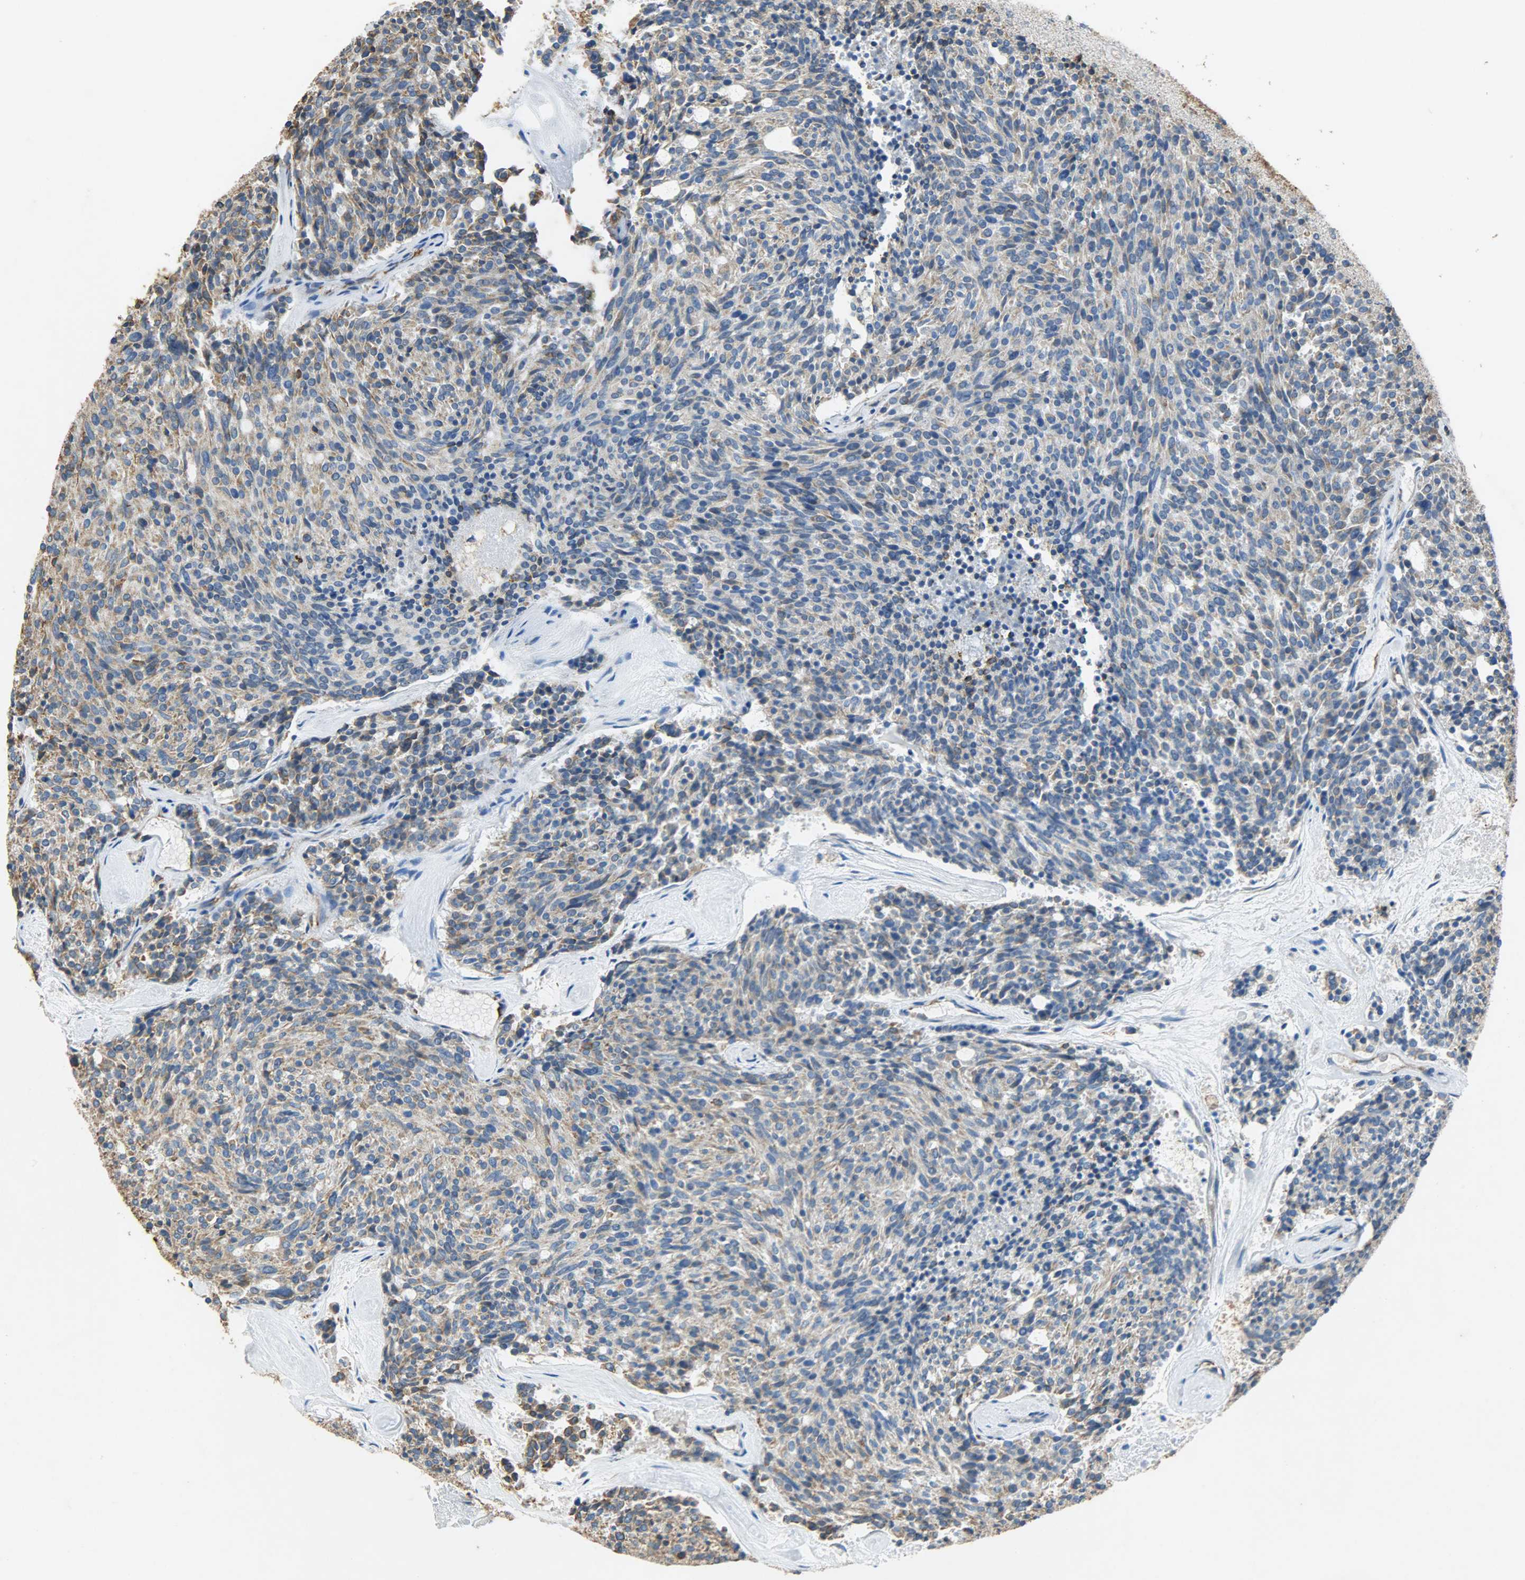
{"staining": {"intensity": "moderate", "quantity": ">75%", "location": "cytoplasmic/membranous"}, "tissue": "carcinoid", "cell_type": "Tumor cells", "image_type": "cancer", "snomed": [{"axis": "morphology", "description": "Carcinoid, malignant, NOS"}, {"axis": "topography", "description": "Pancreas"}], "caption": "Carcinoid stained with immunohistochemistry (IHC) demonstrates moderate cytoplasmic/membranous positivity in about >75% of tumor cells.", "gene": "HSPA5", "patient": {"sex": "female", "age": 54}}